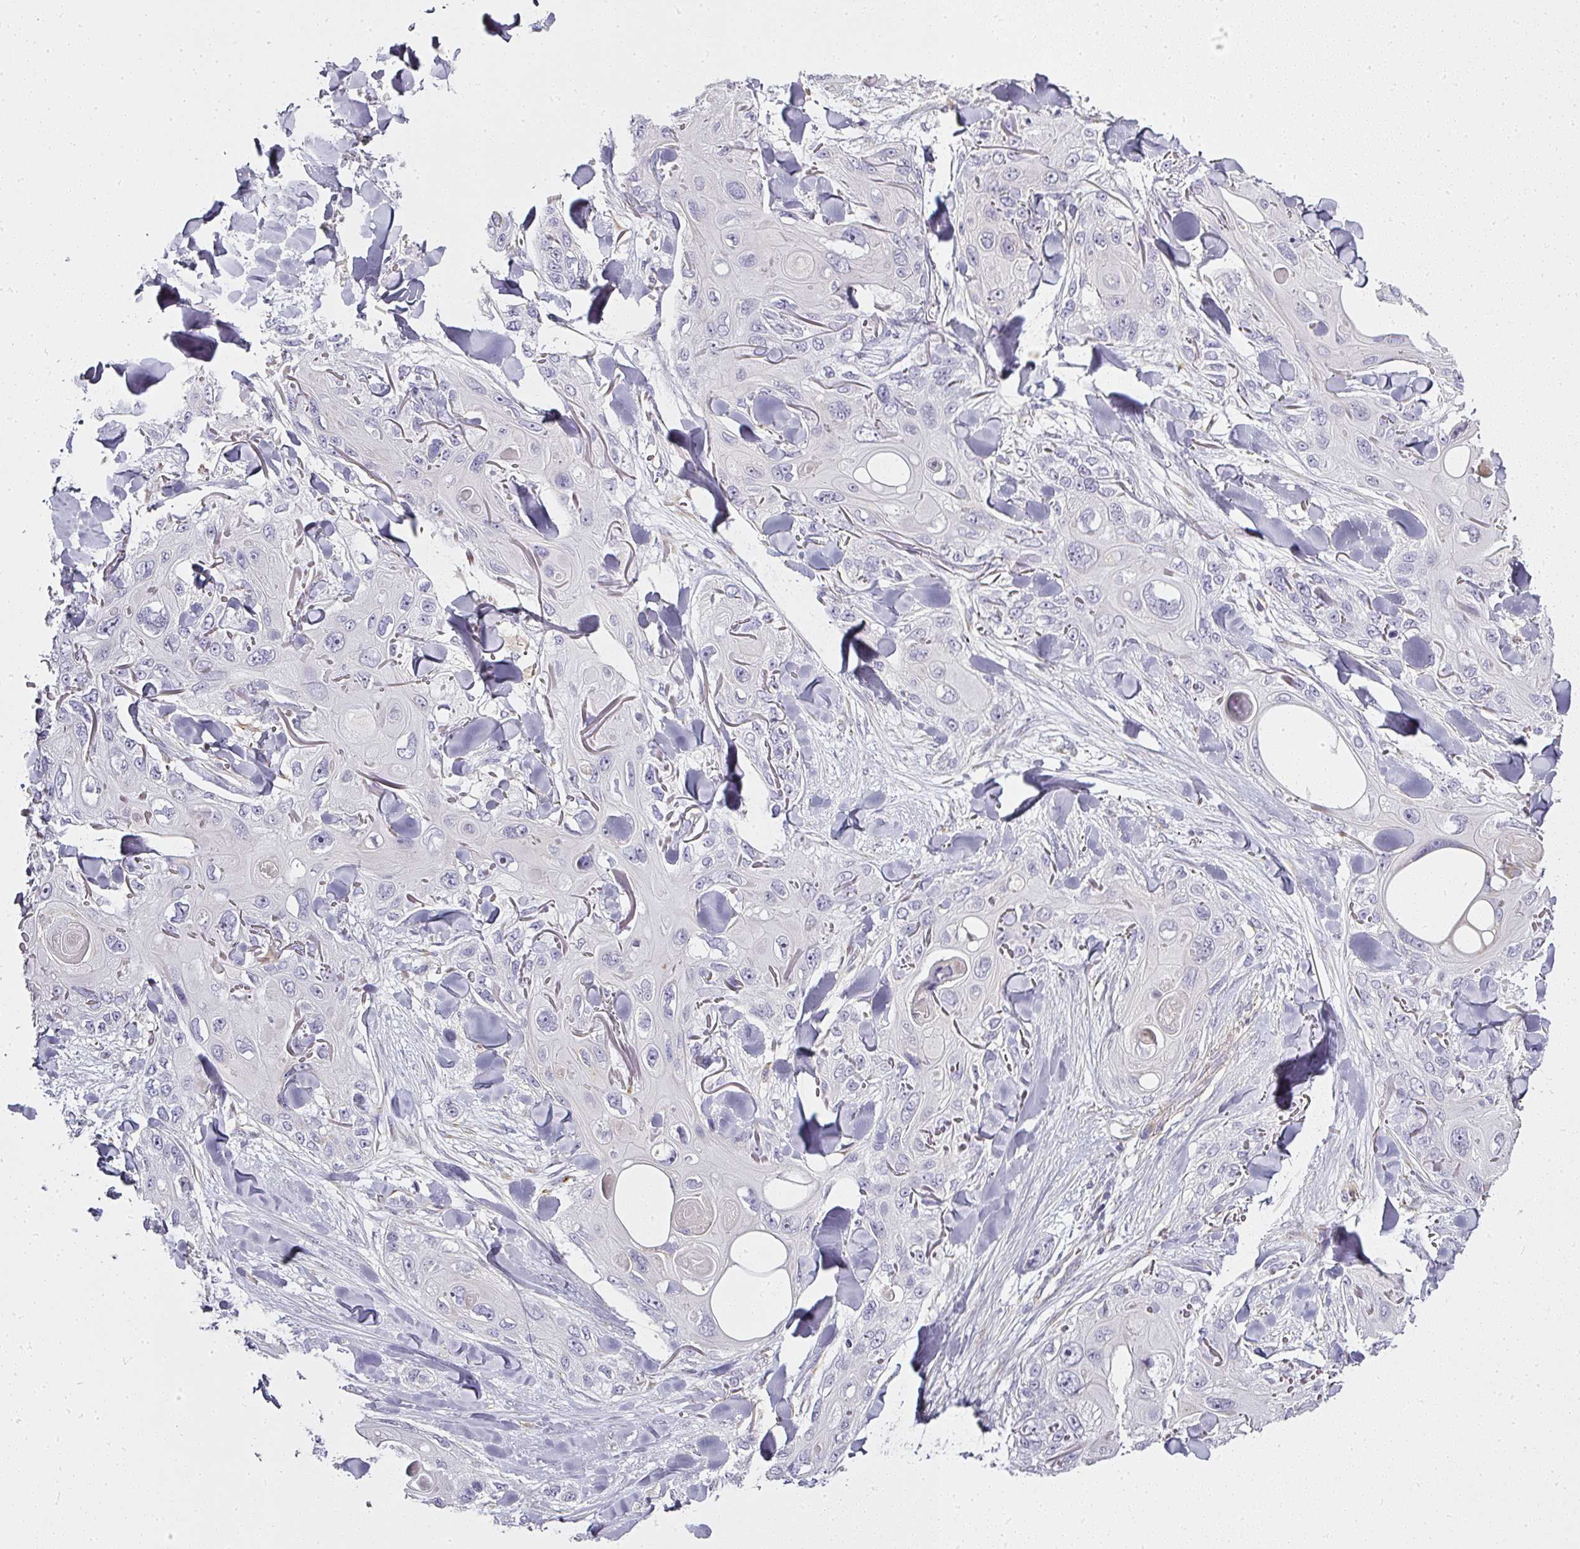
{"staining": {"intensity": "negative", "quantity": "none", "location": "none"}, "tissue": "skin cancer", "cell_type": "Tumor cells", "image_type": "cancer", "snomed": [{"axis": "morphology", "description": "Normal tissue, NOS"}, {"axis": "morphology", "description": "Squamous cell carcinoma, NOS"}, {"axis": "topography", "description": "Skin"}], "caption": "DAB (3,3'-diaminobenzidine) immunohistochemical staining of human skin squamous cell carcinoma shows no significant staining in tumor cells. Brightfield microscopy of immunohistochemistry stained with DAB (brown) and hematoxylin (blue), captured at high magnification.", "gene": "ATP8B2", "patient": {"sex": "male", "age": 72}}